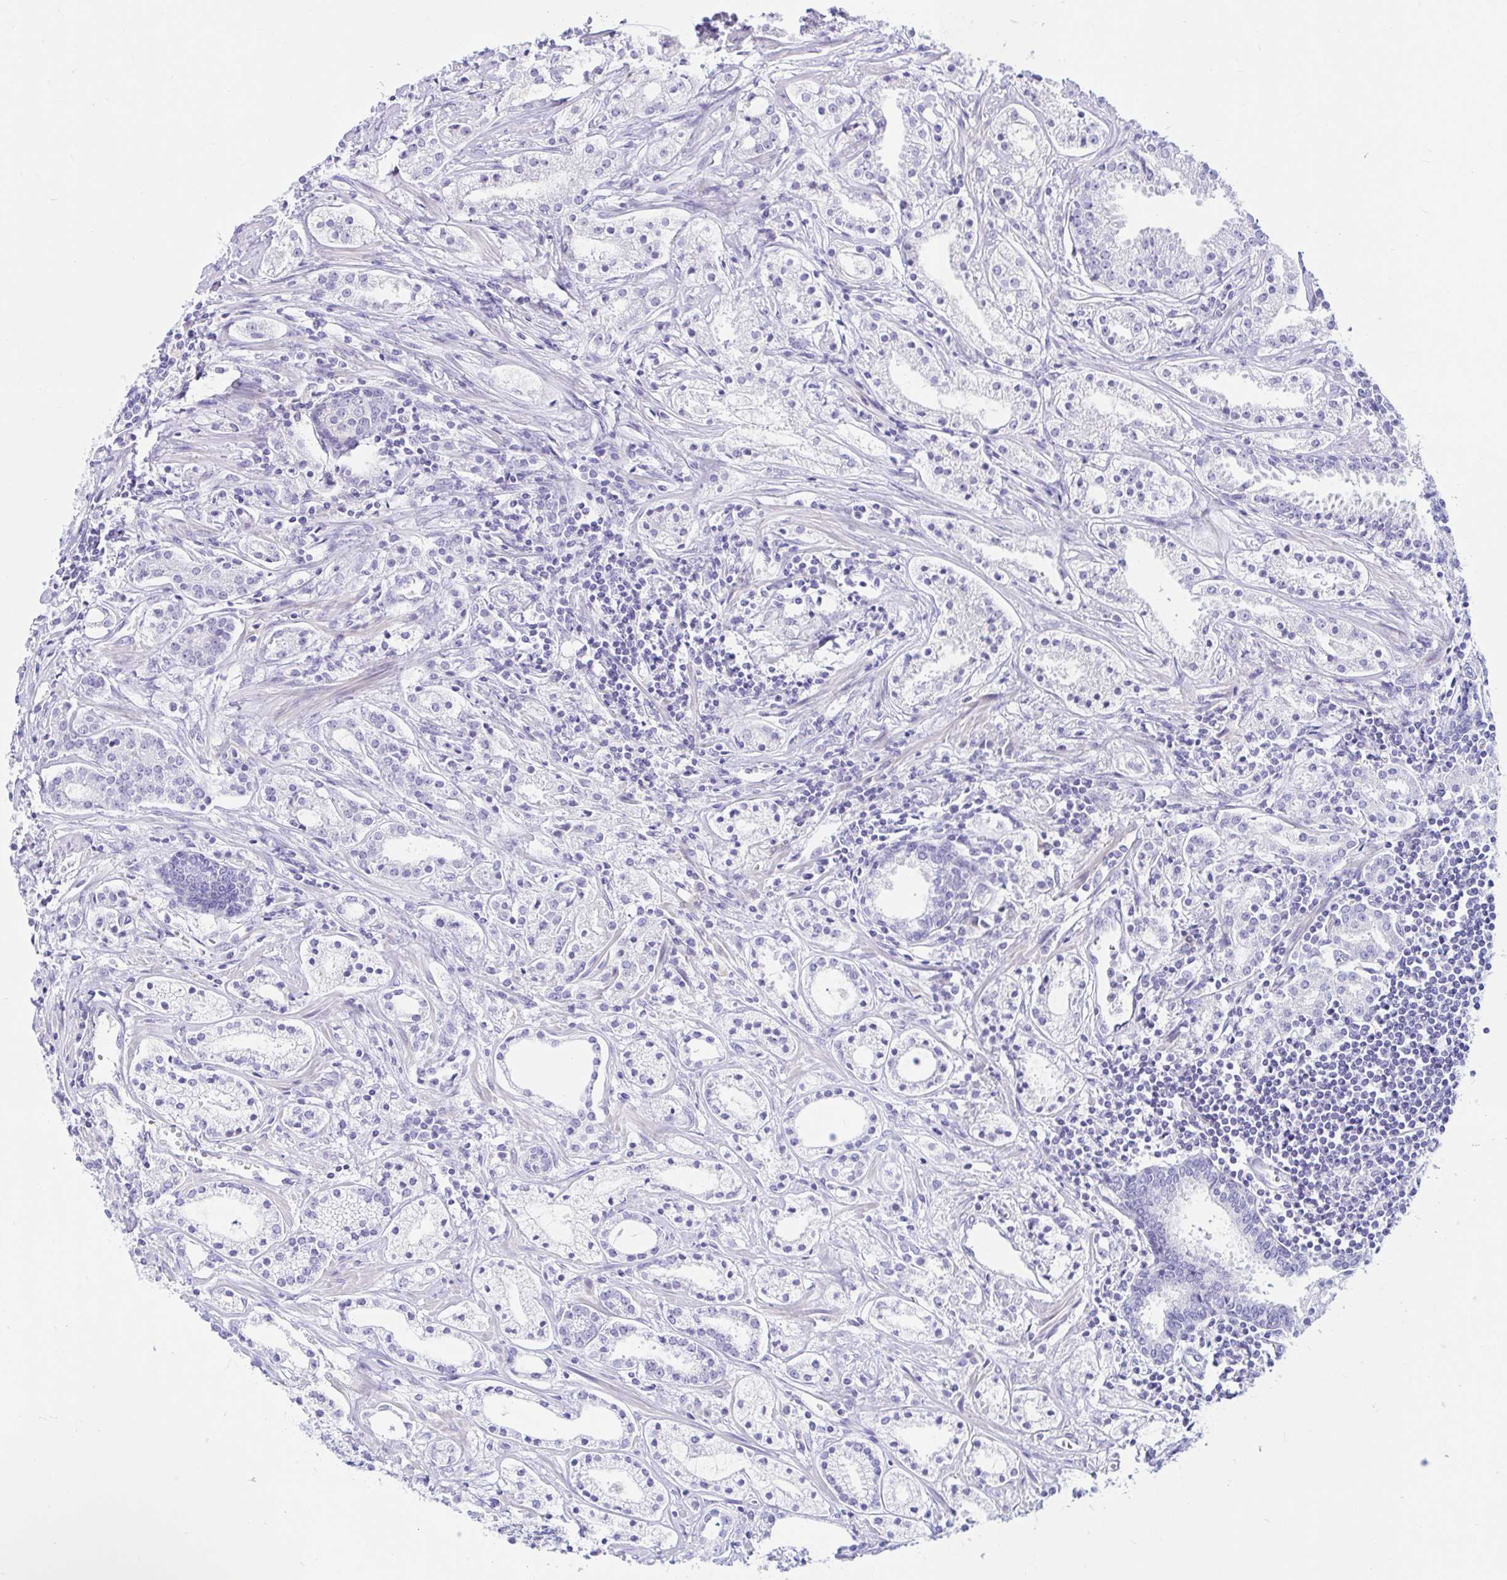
{"staining": {"intensity": "negative", "quantity": "none", "location": "none"}, "tissue": "prostate cancer", "cell_type": "Tumor cells", "image_type": "cancer", "snomed": [{"axis": "morphology", "description": "Adenocarcinoma, Medium grade"}, {"axis": "topography", "description": "Prostate"}], "caption": "Image shows no significant protein expression in tumor cells of prostate cancer. (DAB (3,3'-diaminobenzidine) immunohistochemistry (IHC) visualized using brightfield microscopy, high magnification).", "gene": "BEST1", "patient": {"sex": "male", "age": 57}}